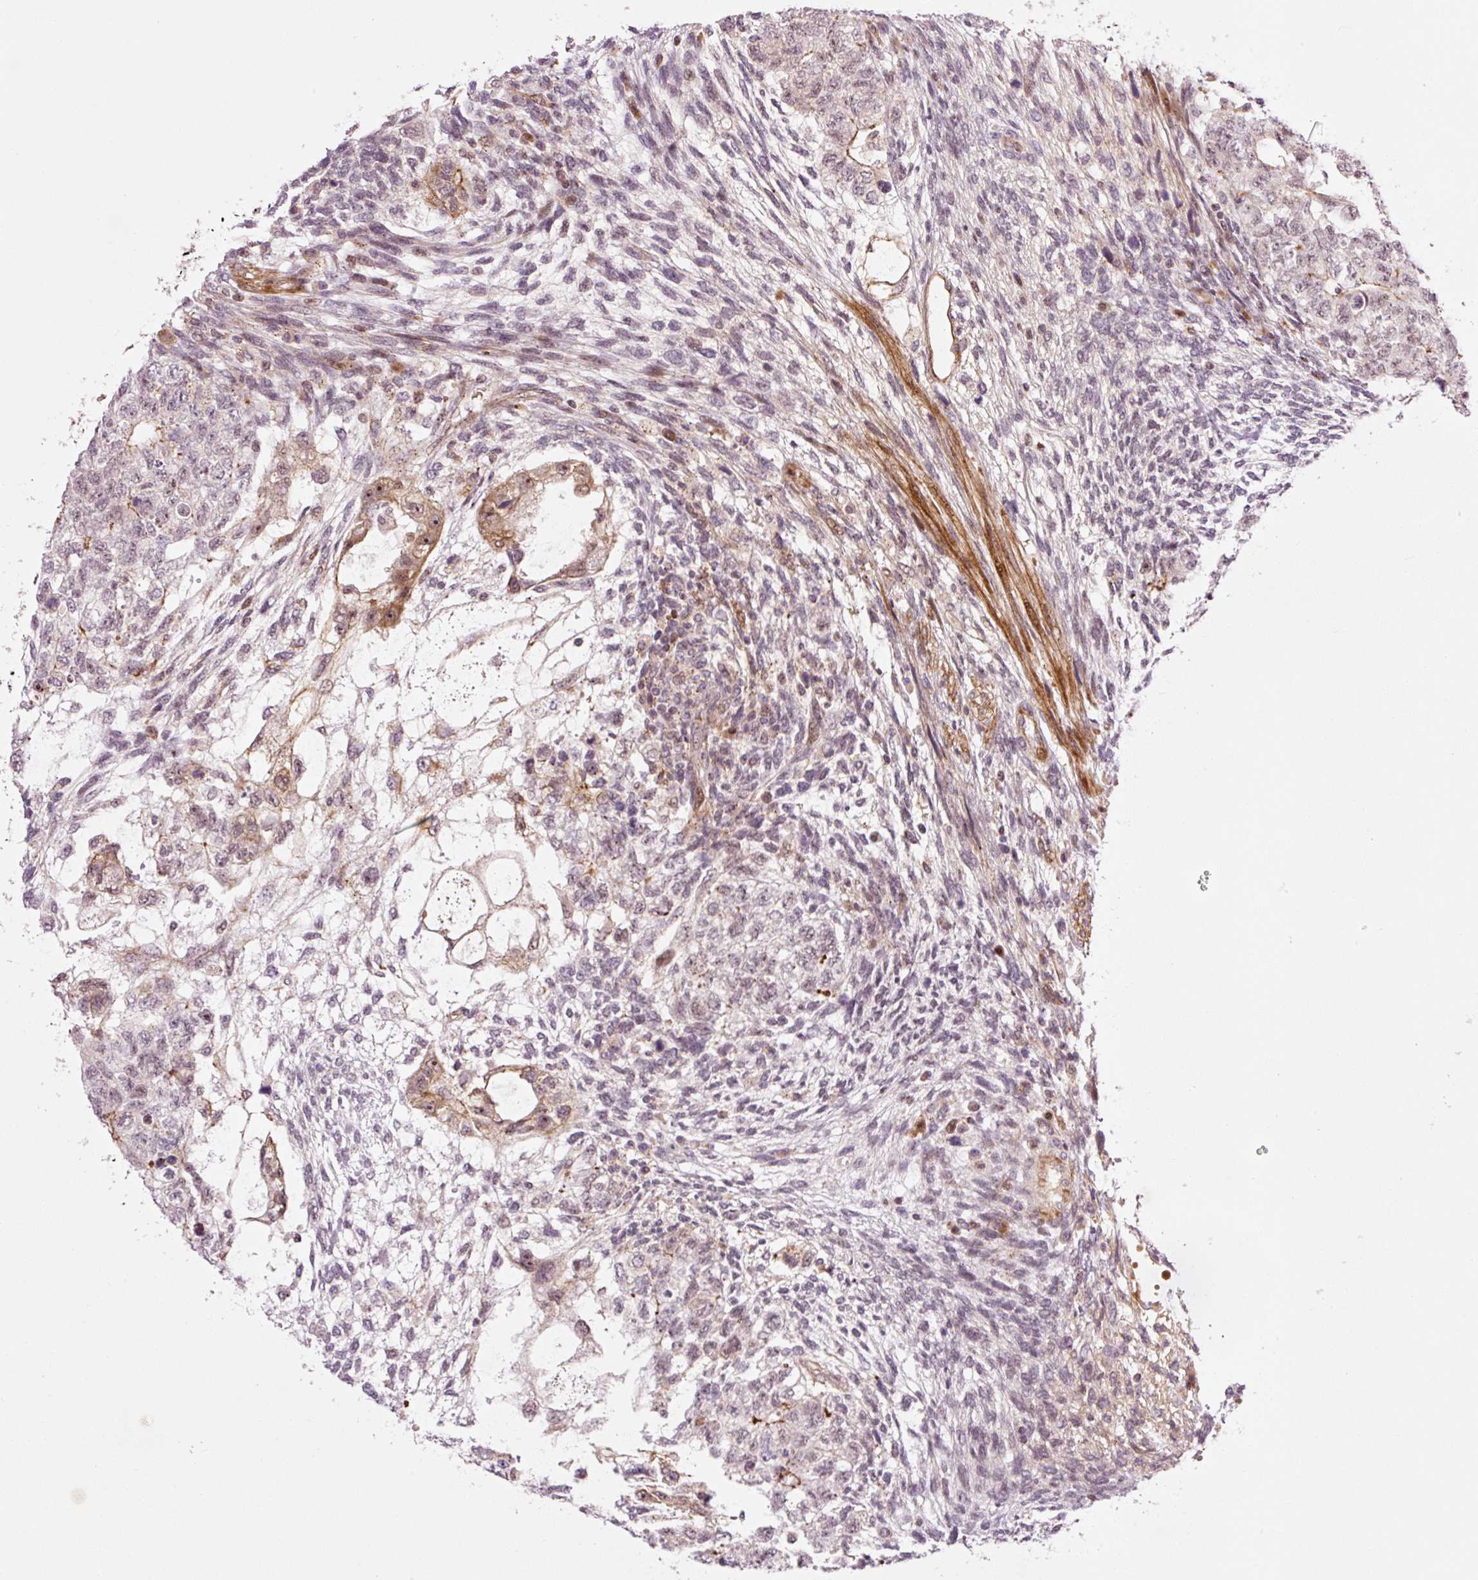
{"staining": {"intensity": "negative", "quantity": "none", "location": "none"}, "tissue": "testis cancer", "cell_type": "Tumor cells", "image_type": "cancer", "snomed": [{"axis": "morphology", "description": "Normal tissue, NOS"}, {"axis": "morphology", "description": "Carcinoma, Embryonal, NOS"}, {"axis": "topography", "description": "Testis"}], "caption": "Protein analysis of testis cancer exhibits no significant positivity in tumor cells.", "gene": "ANKRD20A1", "patient": {"sex": "male", "age": 36}}